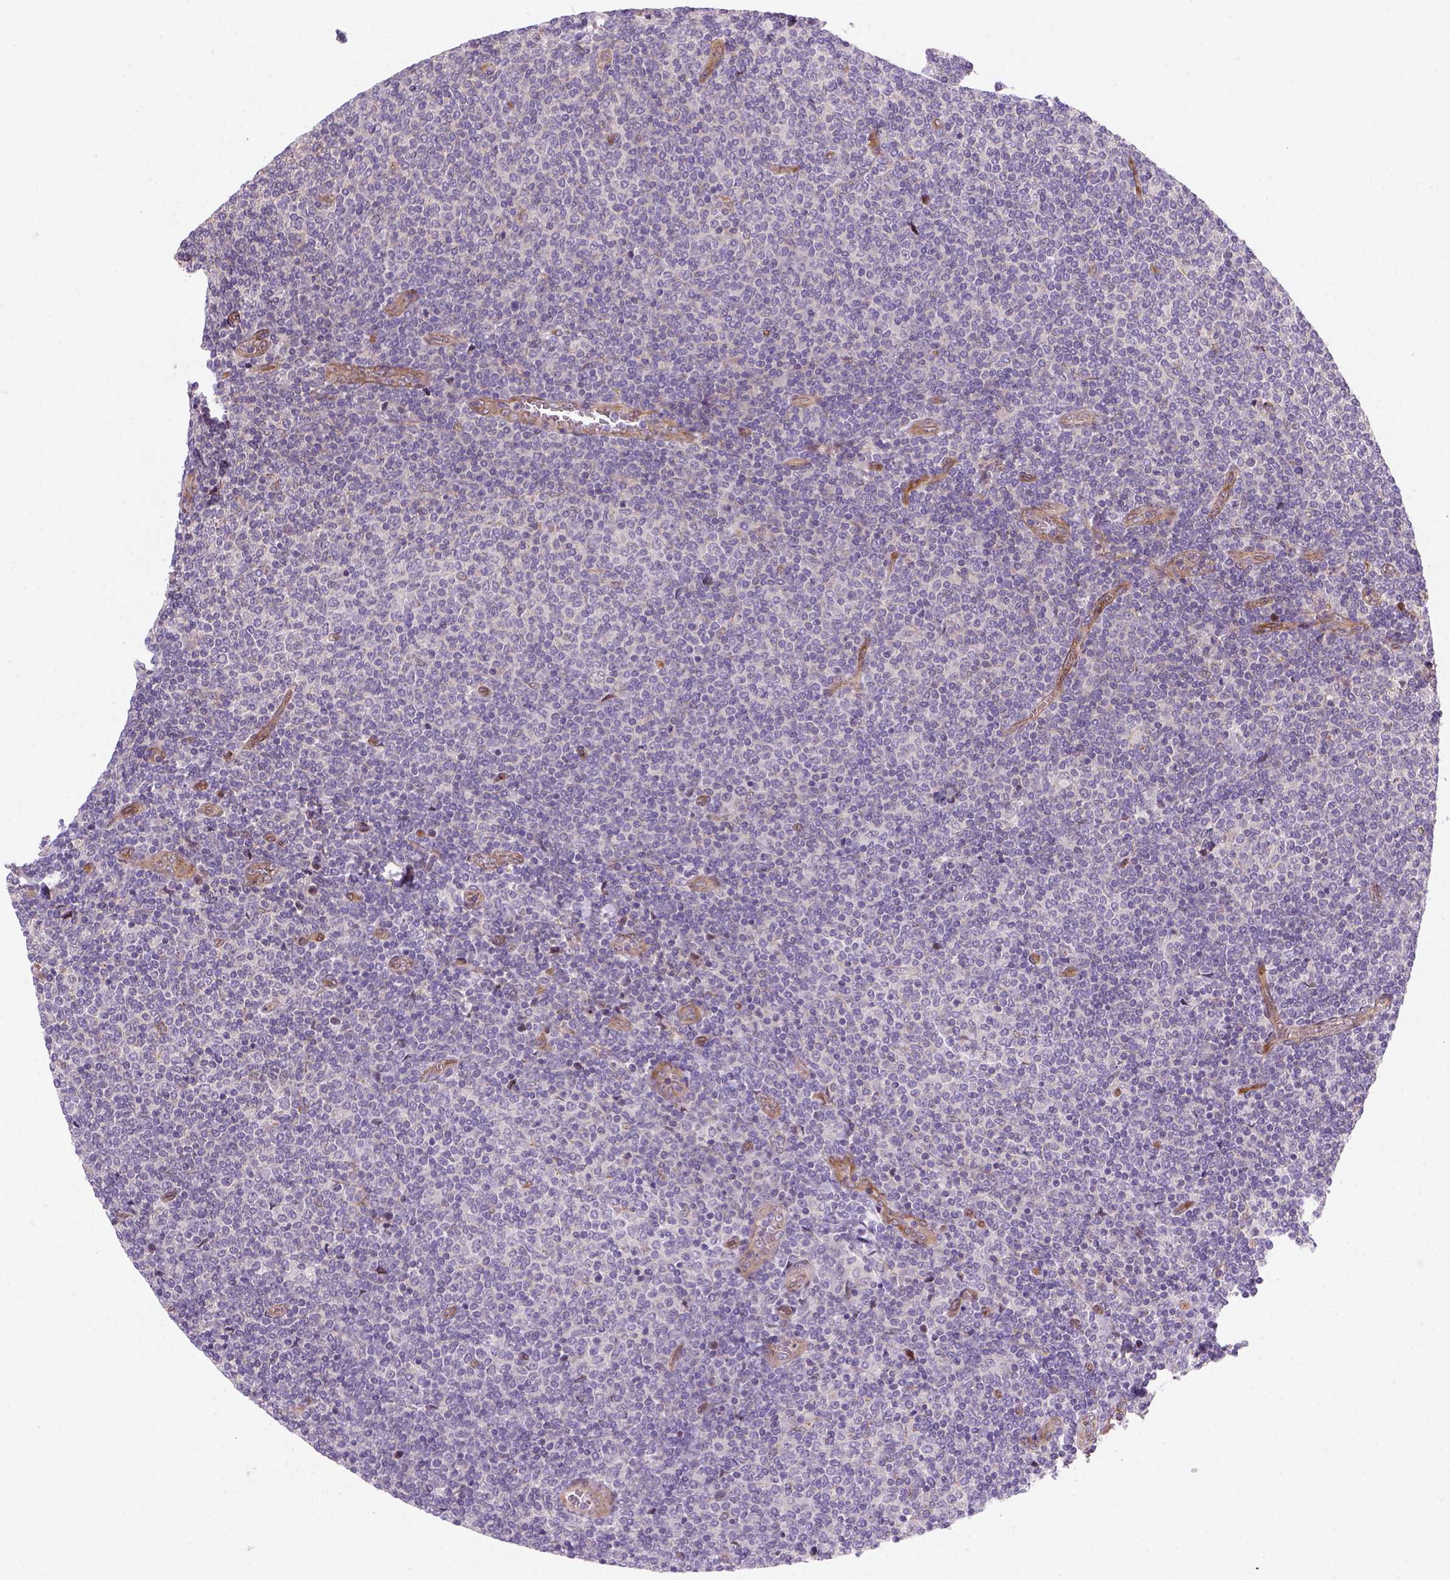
{"staining": {"intensity": "negative", "quantity": "none", "location": "none"}, "tissue": "lymphoma", "cell_type": "Tumor cells", "image_type": "cancer", "snomed": [{"axis": "morphology", "description": "Malignant lymphoma, non-Hodgkin's type, Low grade"}, {"axis": "topography", "description": "Lymph node"}], "caption": "Malignant lymphoma, non-Hodgkin's type (low-grade) stained for a protein using immunohistochemistry displays no staining tumor cells.", "gene": "VSTM5", "patient": {"sex": "male", "age": 52}}